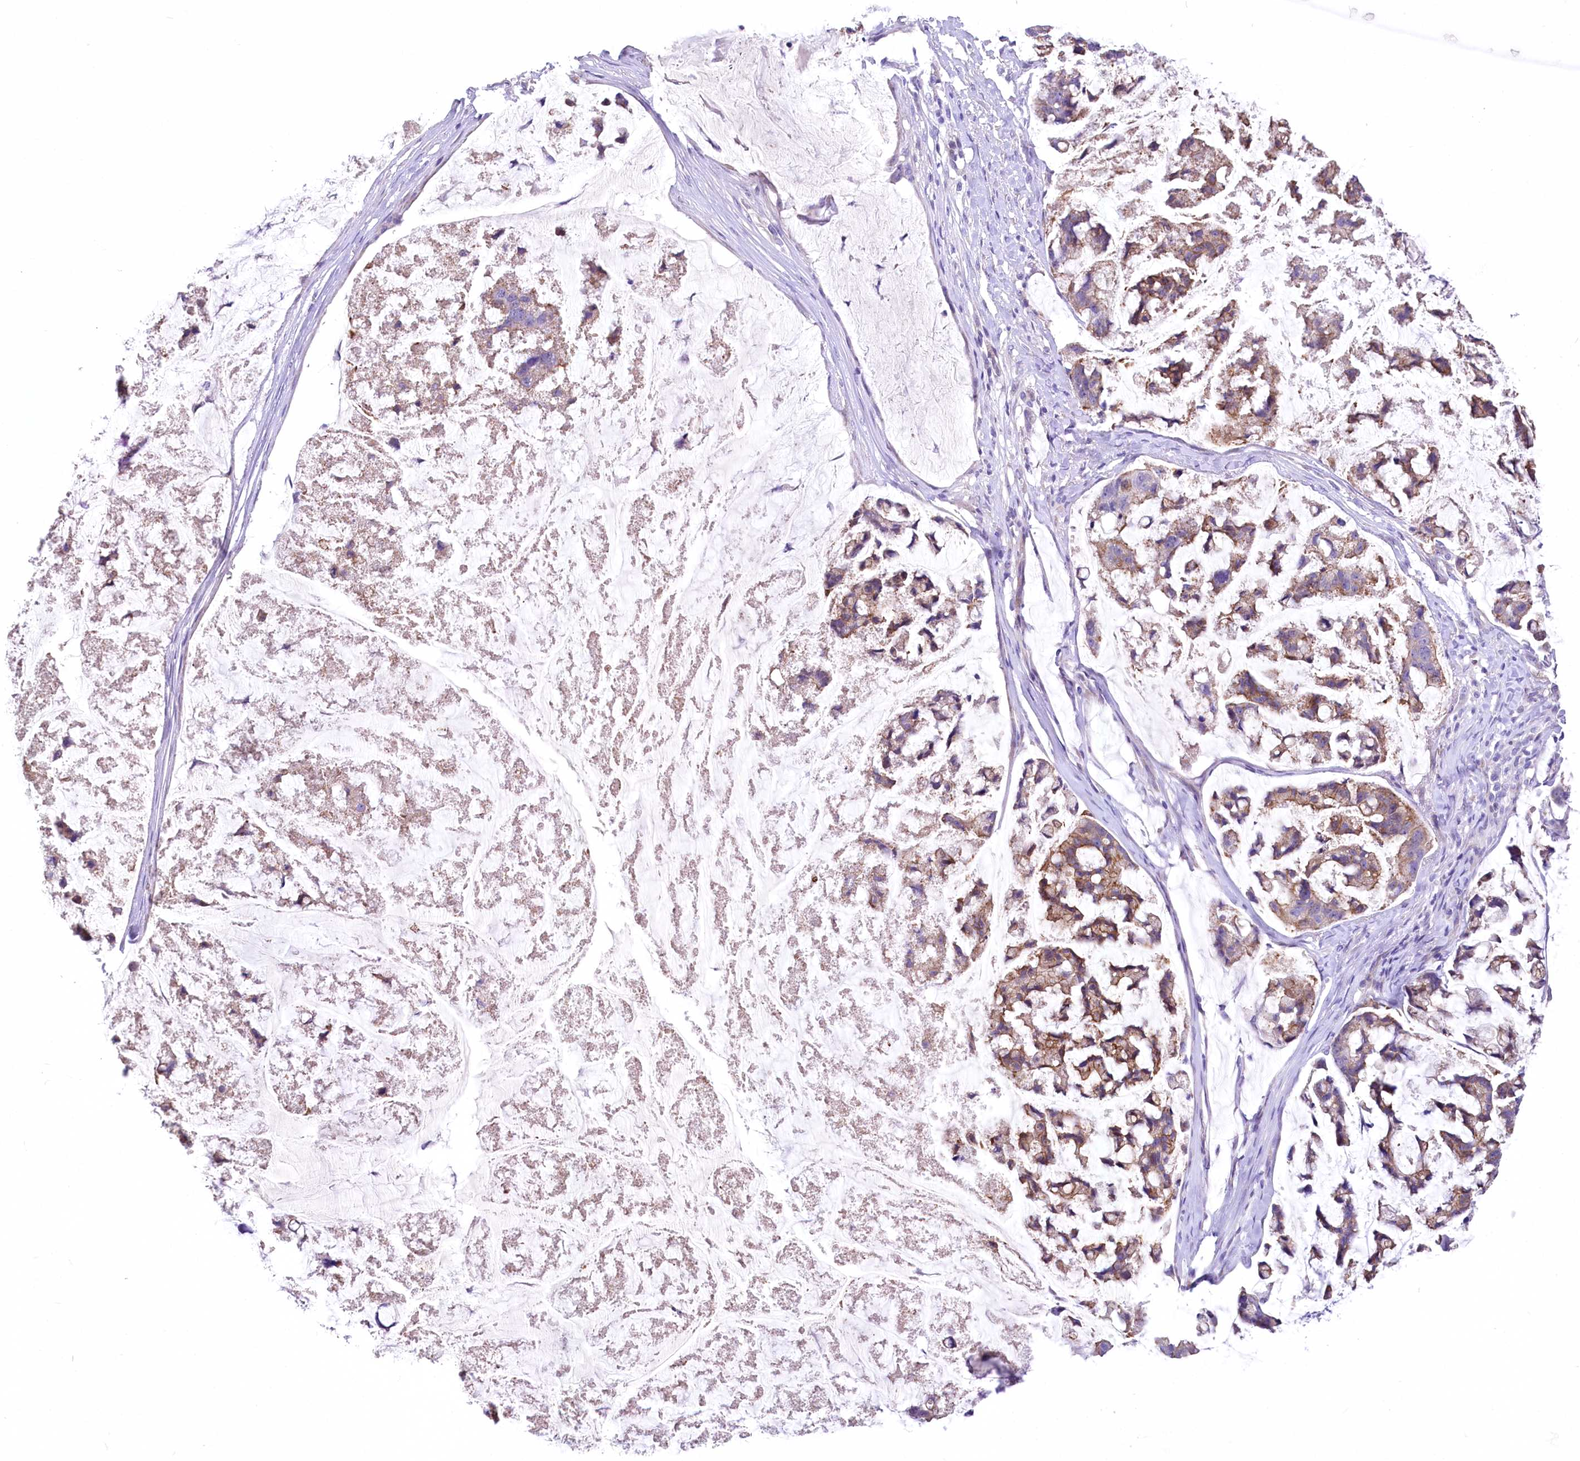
{"staining": {"intensity": "moderate", "quantity": "25%-75%", "location": "cytoplasmic/membranous"}, "tissue": "stomach cancer", "cell_type": "Tumor cells", "image_type": "cancer", "snomed": [{"axis": "morphology", "description": "Adenocarcinoma, NOS"}, {"axis": "topography", "description": "Stomach, lower"}], "caption": "Protein expression analysis of stomach cancer (adenocarcinoma) demonstrates moderate cytoplasmic/membranous staining in about 25%-75% of tumor cells. Using DAB (3,3'-diaminobenzidine) (brown) and hematoxylin (blue) stains, captured at high magnification using brightfield microscopy.", "gene": "CEP164", "patient": {"sex": "male", "age": 67}}